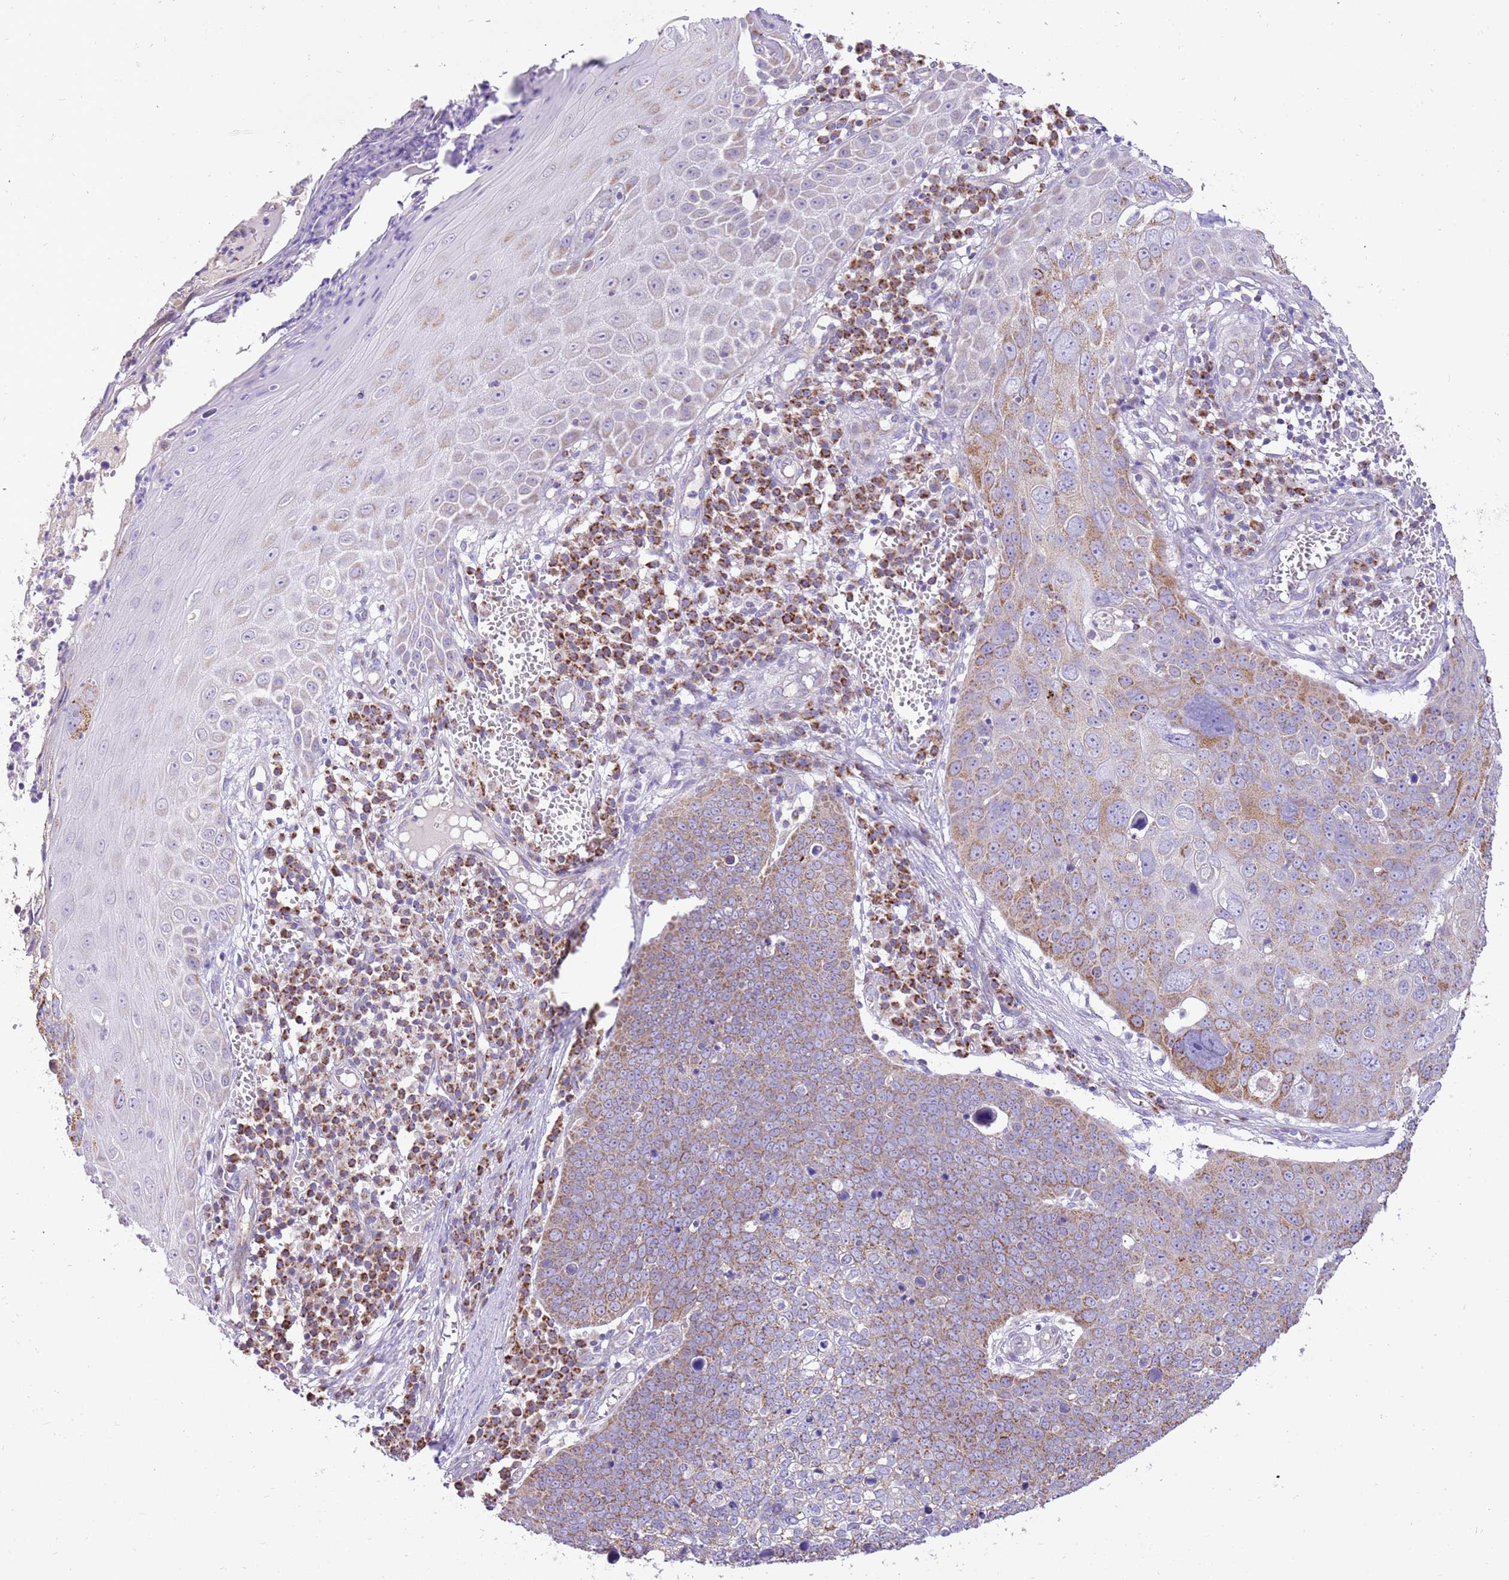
{"staining": {"intensity": "moderate", "quantity": ">75%", "location": "cytoplasmic/membranous"}, "tissue": "skin cancer", "cell_type": "Tumor cells", "image_type": "cancer", "snomed": [{"axis": "morphology", "description": "Squamous cell carcinoma, NOS"}, {"axis": "topography", "description": "Skin"}], "caption": "A medium amount of moderate cytoplasmic/membranous expression is identified in approximately >75% of tumor cells in skin squamous cell carcinoma tissue.", "gene": "COX17", "patient": {"sex": "male", "age": 71}}